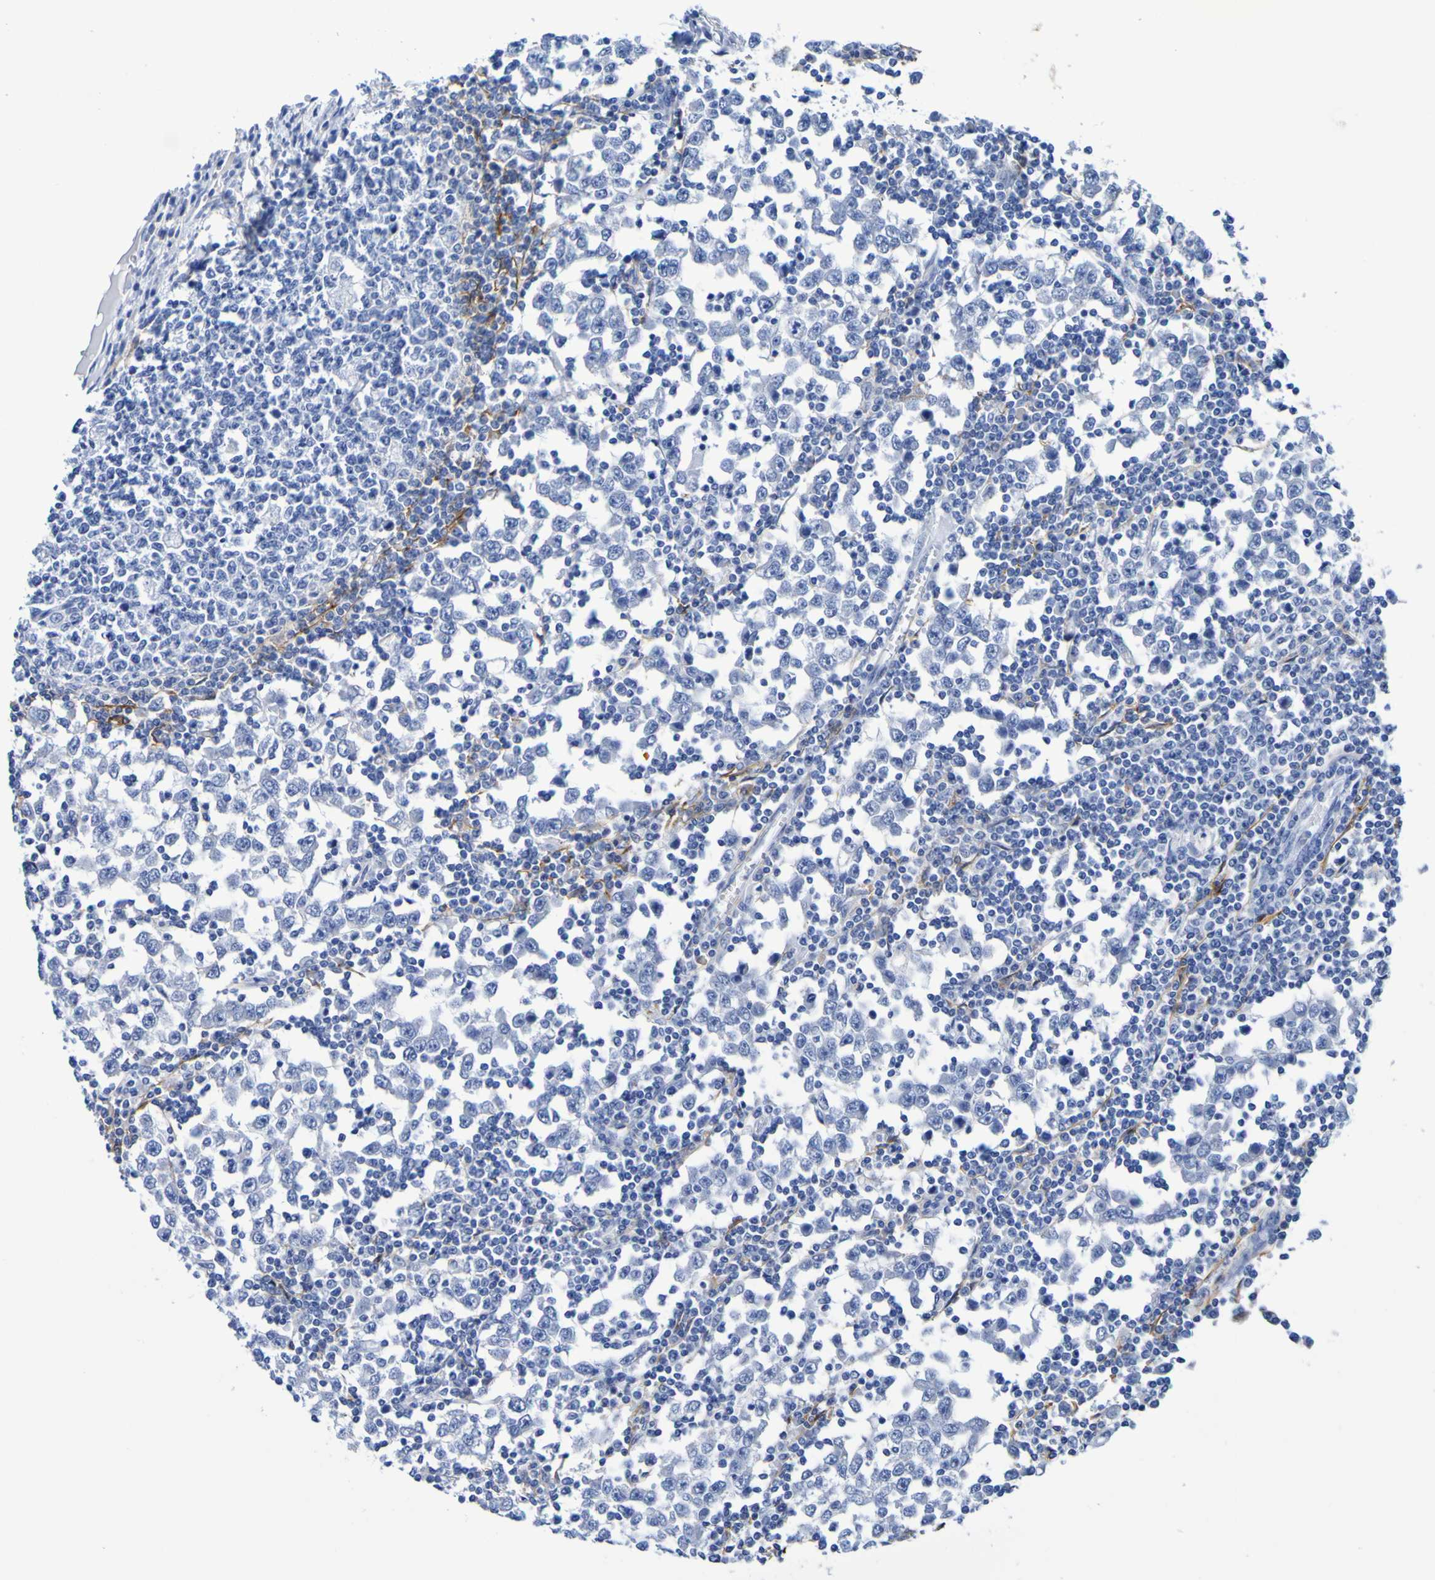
{"staining": {"intensity": "negative", "quantity": "none", "location": "none"}, "tissue": "testis cancer", "cell_type": "Tumor cells", "image_type": "cancer", "snomed": [{"axis": "morphology", "description": "Seminoma, NOS"}, {"axis": "topography", "description": "Testis"}], "caption": "DAB immunohistochemical staining of human testis seminoma displays no significant expression in tumor cells.", "gene": "DPEP1", "patient": {"sex": "male", "age": 65}}